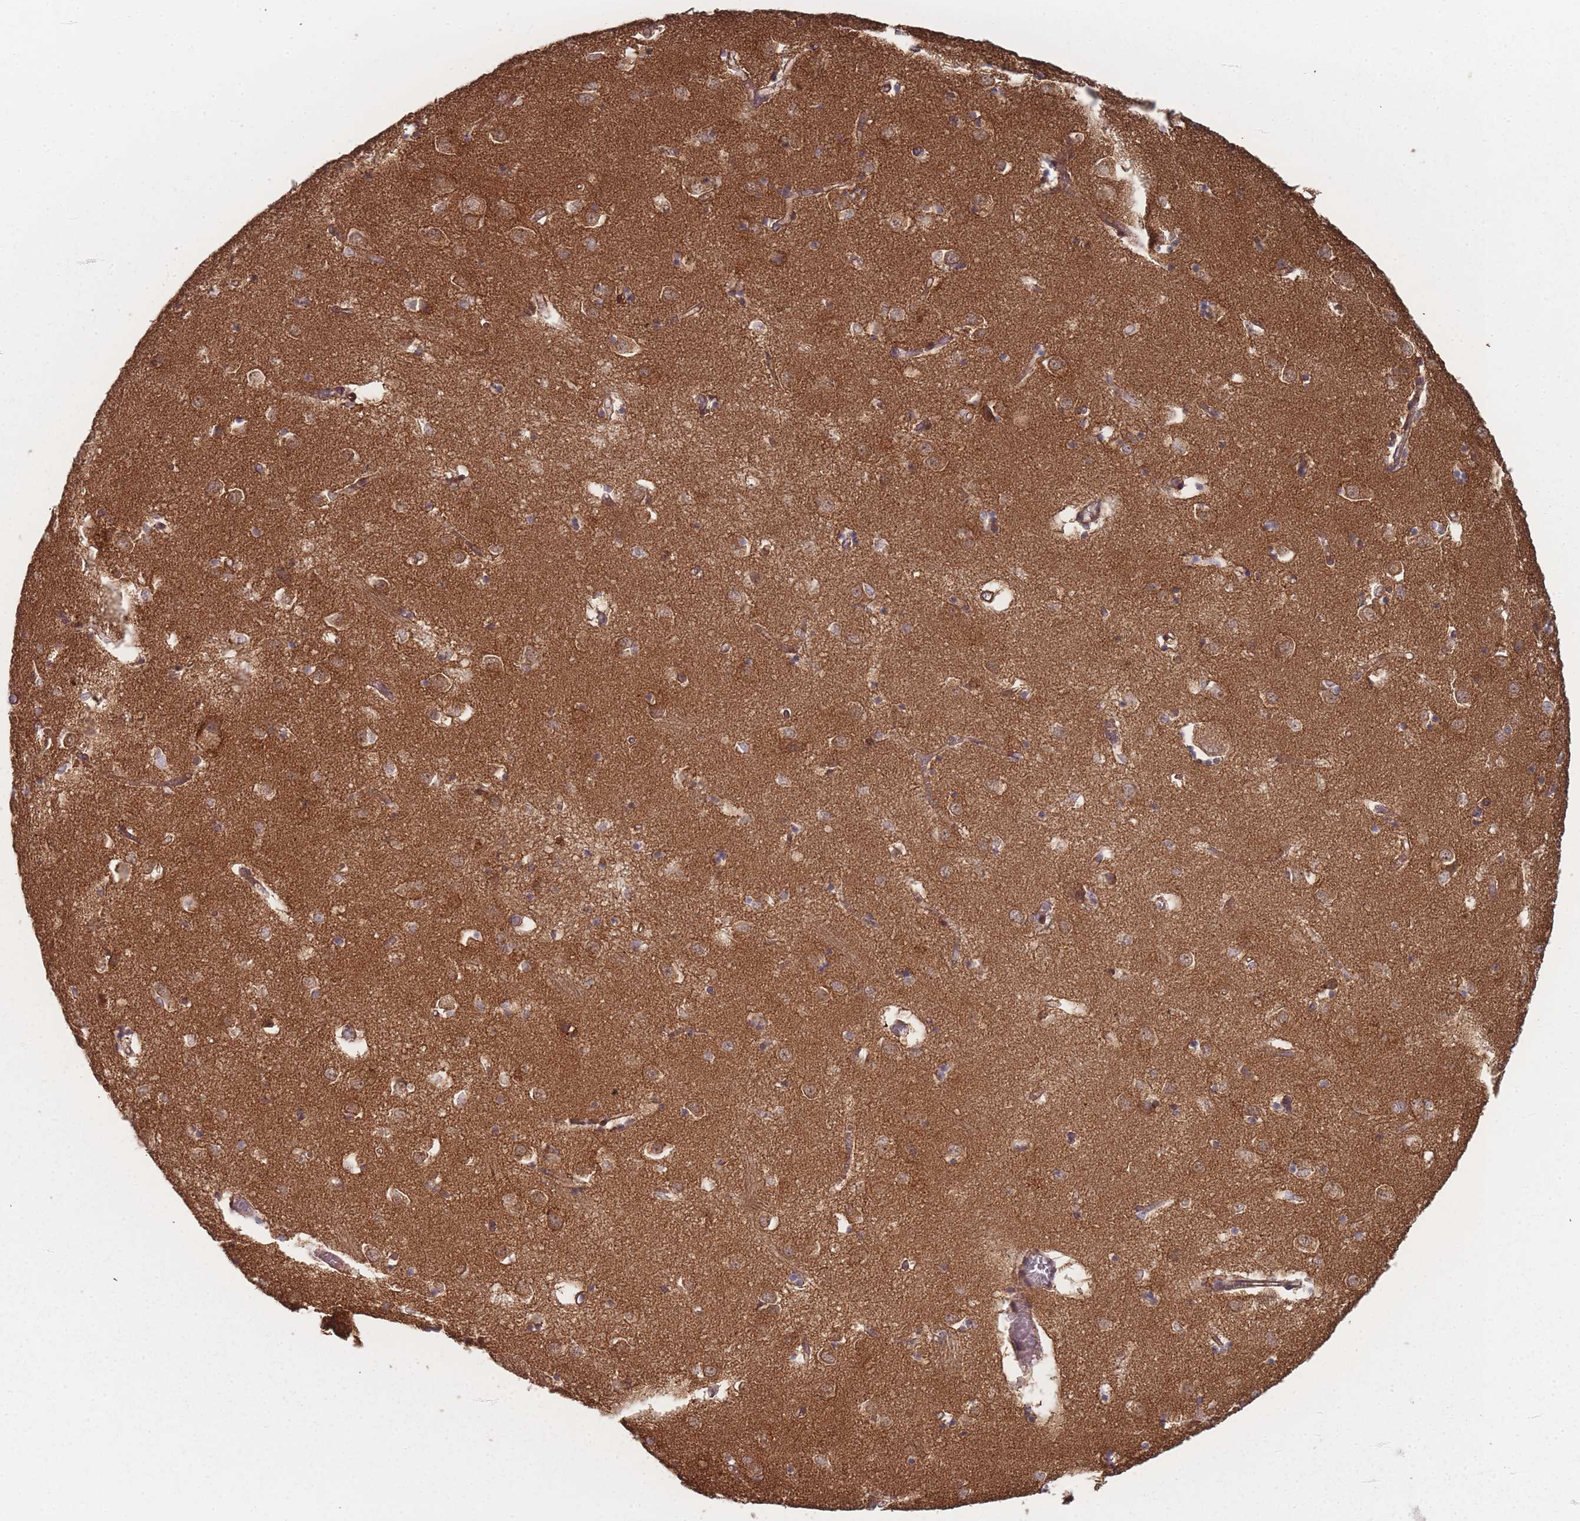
{"staining": {"intensity": "weak", "quantity": "<25%", "location": "cytoplasmic/membranous"}, "tissue": "caudate", "cell_type": "Glial cells", "image_type": "normal", "snomed": [{"axis": "morphology", "description": "Normal tissue, NOS"}, {"axis": "topography", "description": "Lateral ventricle wall"}], "caption": "Immunohistochemistry (IHC) histopathology image of unremarkable caudate: human caudate stained with DAB reveals no significant protein staining in glial cells.", "gene": "PSMB3", "patient": {"sex": "male", "age": 70}}